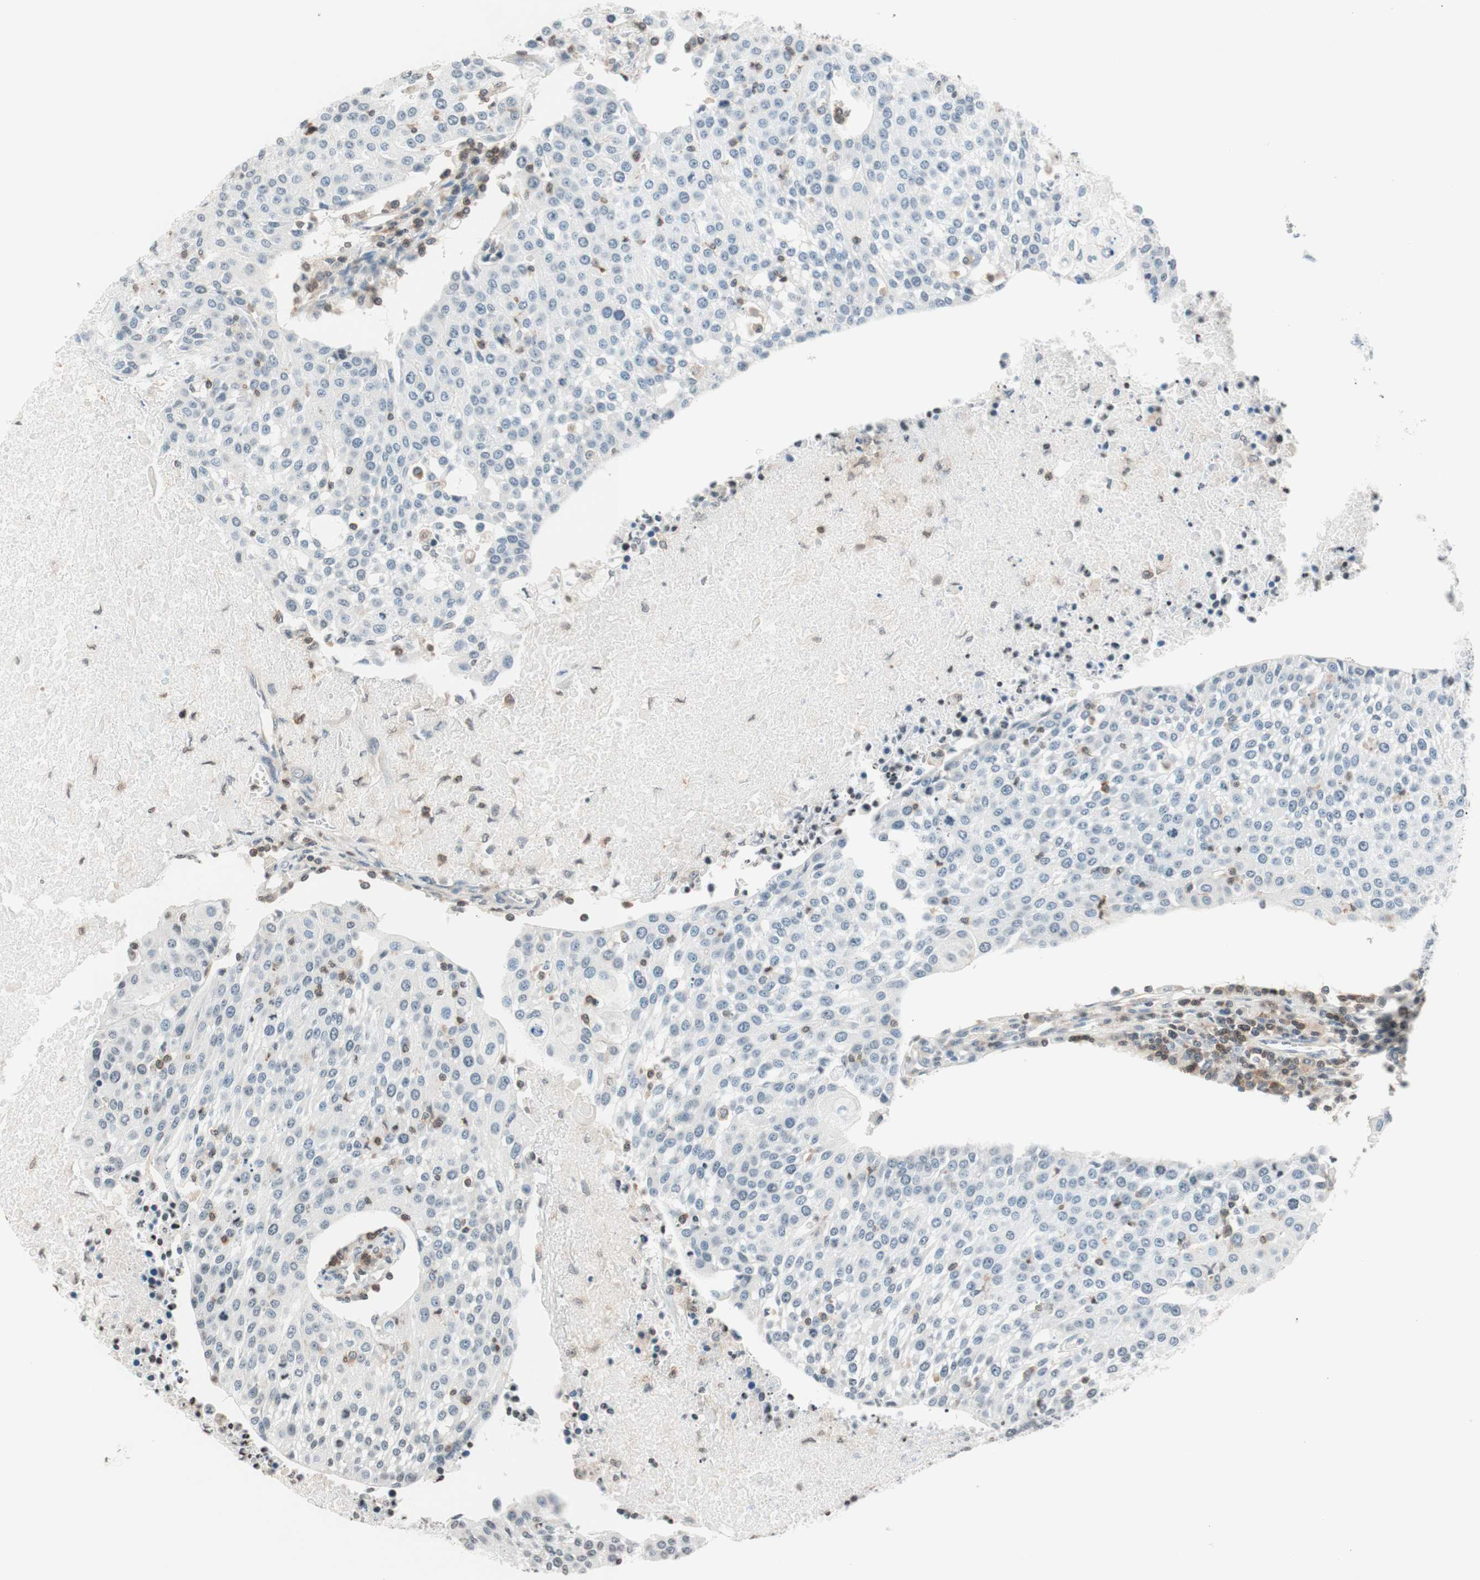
{"staining": {"intensity": "negative", "quantity": "none", "location": "none"}, "tissue": "urothelial cancer", "cell_type": "Tumor cells", "image_type": "cancer", "snomed": [{"axis": "morphology", "description": "Urothelial carcinoma, High grade"}, {"axis": "topography", "description": "Urinary bladder"}], "caption": "A micrograph of human urothelial cancer is negative for staining in tumor cells.", "gene": "WIPF1", "patient": {"sex": "female", "age": 85}}